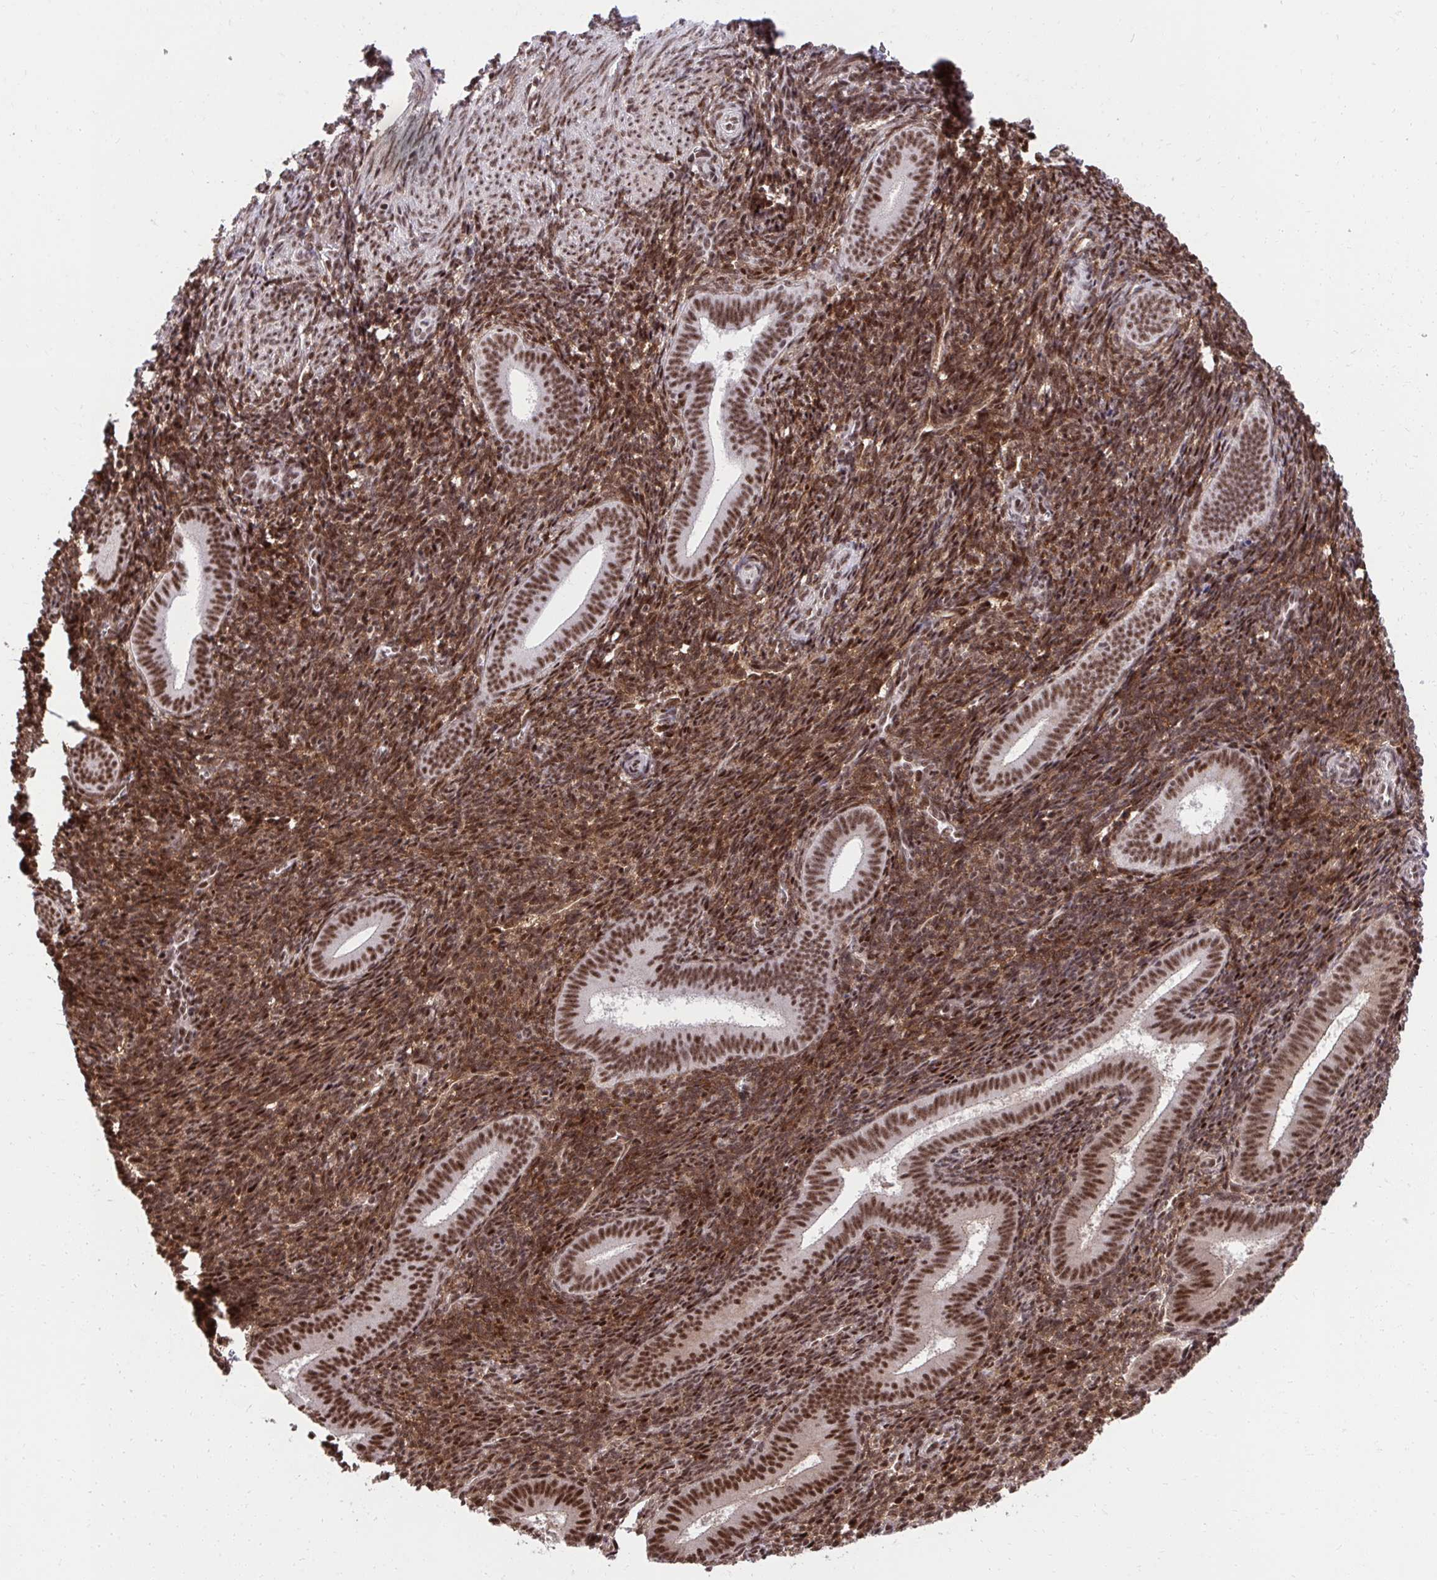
{"staining": {"intensity": "moderate", "quantity": ">75%", "location": "nuclear"}, "tissue": "endometrium", "cell_type": "Cells in endometrial stroma", "image_type": "normal", "snomed": [{"axis": "morphology", "description": "Normal tissue, NOS"}, {"axis": "topography", "description": "Endometrium"}], "caption": "IHC histopathology image of normal human endometrium stained for a protein (brown), which shows medium levels of moderate nuclear expression in approximately >75% of cells in endometrial stroma.", "gene": "SYNE4", "patient": {"sex": "female", "age": 25}}